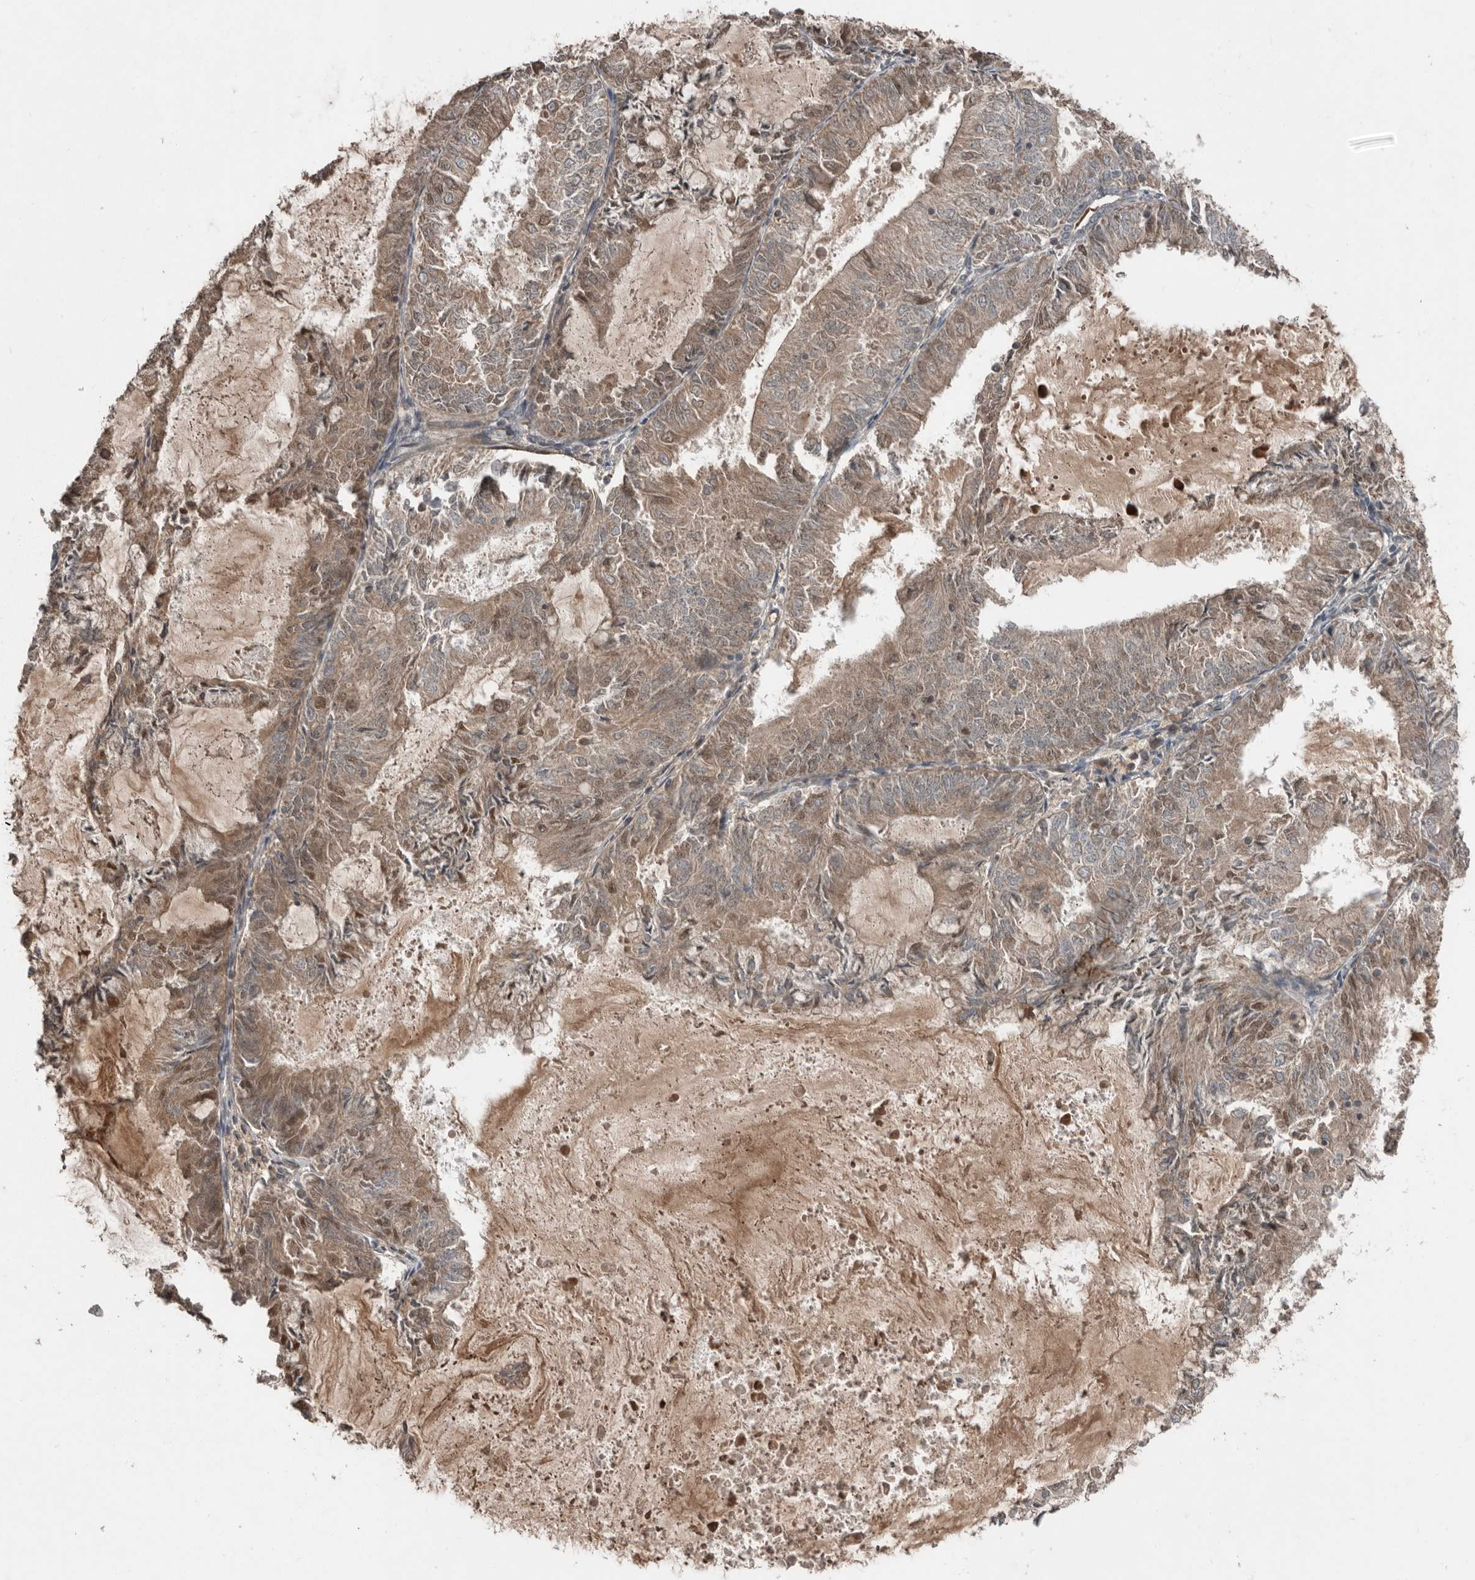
{"staining": {"intensity": "weak", "quantity": ">75%", "location": "cytoplasmic/membranous"}, "tissue": "endometrial cancer", "cell_type": "Tumor cells", "image_type": "cancer", "snomed": [{"axis": "morphology", "description": "Adenocarcinoma, NOS"}, {"axis": "topography", "description": "Endometrium"}], "caption": "Immunohistochemical staining of adenocarcinoma (endometrial) displays weak cytoplasmic/membranous protein expression in approximately >75% of tumor cells.", "gene": "SLC6A7", "patient": {"sex": "female", "age": 57}}